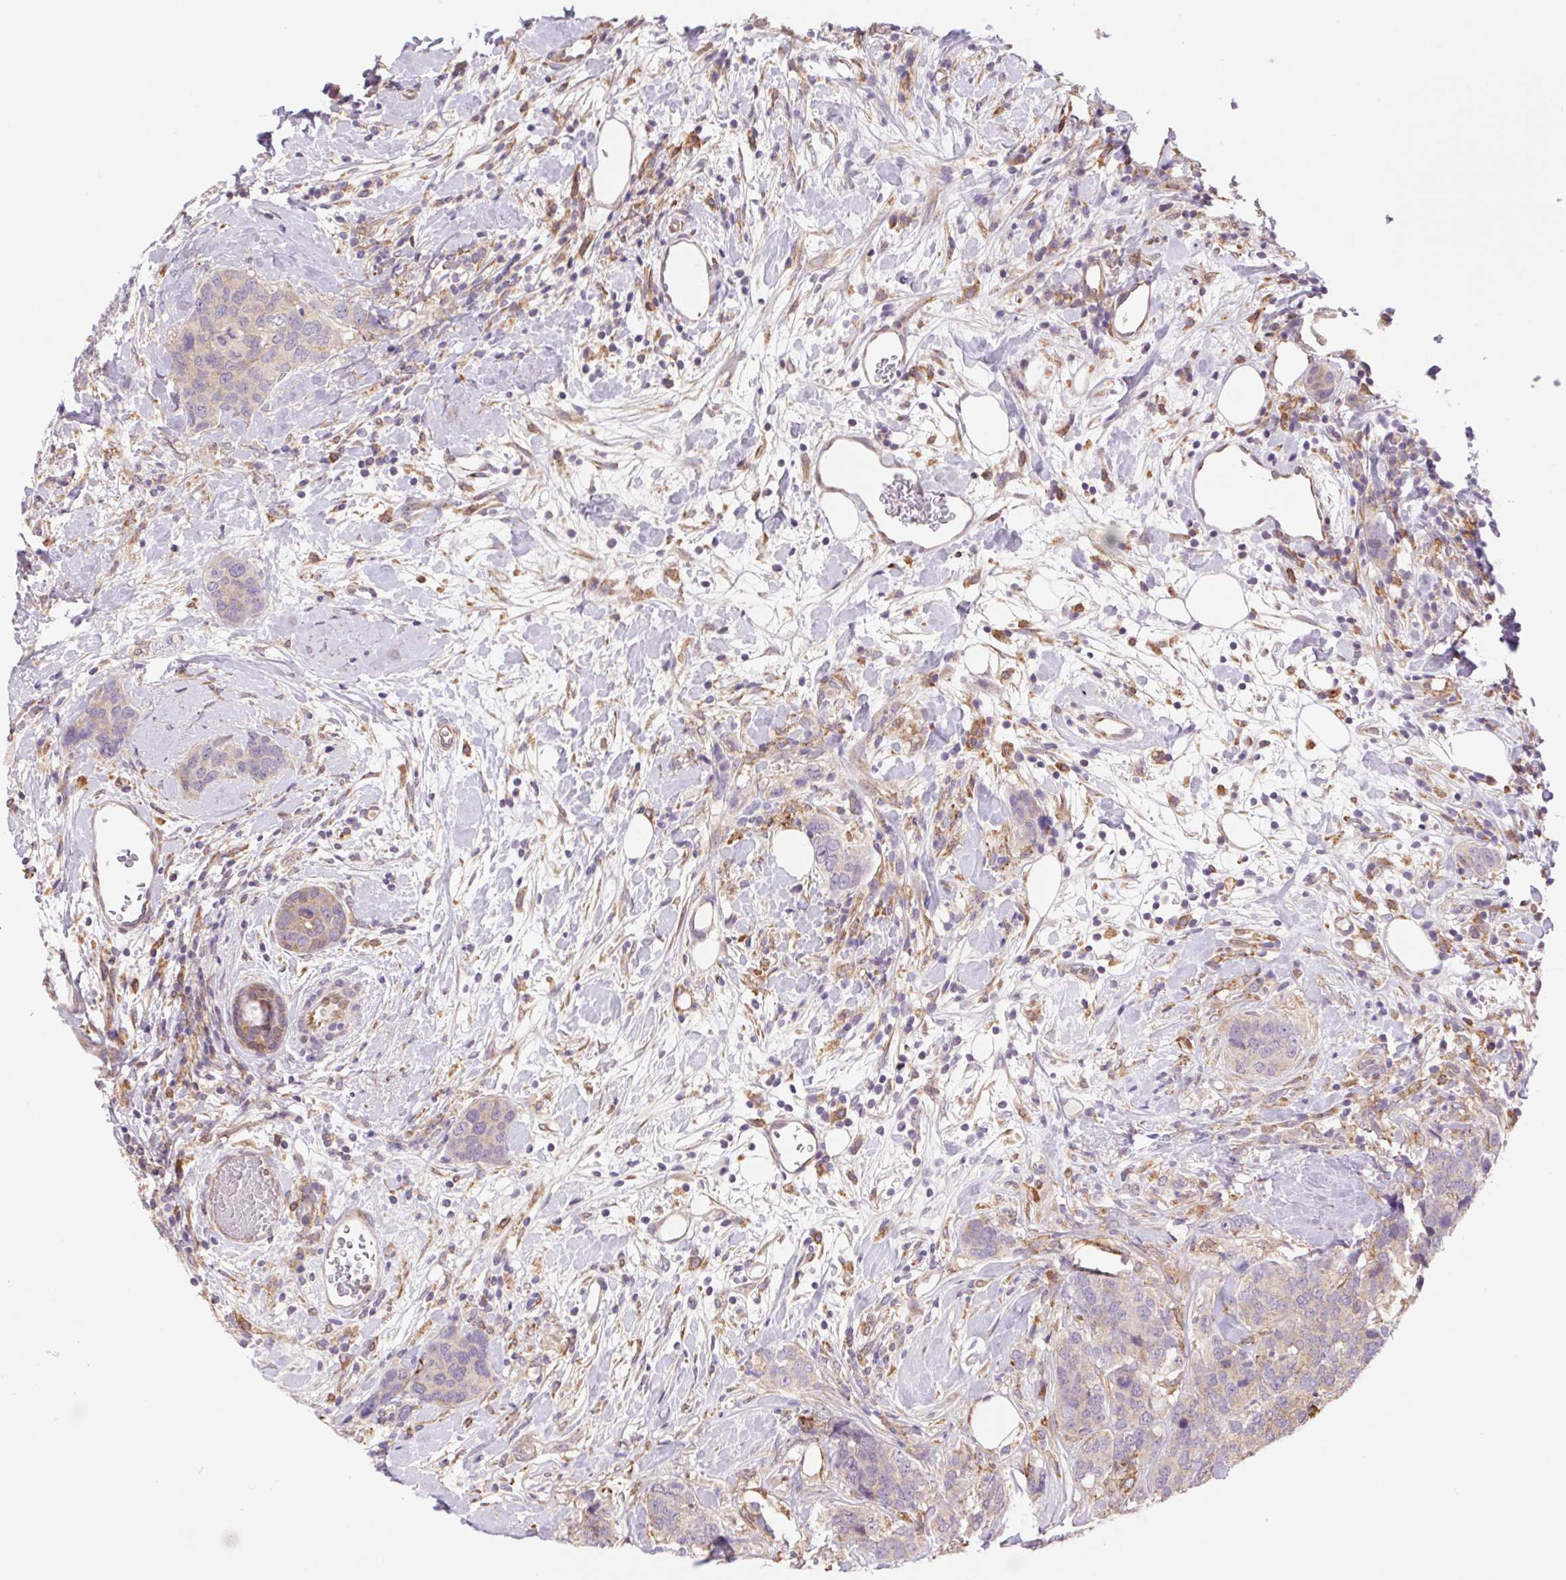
{"staining": {"intensity": "weak", "quantity": "<25%", "location": "cytoplasmic/membranous"}, "tissue": "breast cancer", "cell_type": "Tumor cells", "image_type": "cancer", "snomed": [{"axis": "morphology", "description": "Lobular carcinoma"}, {"axis": "topography", "description": "Breast"}], "caption": "Tumor cells are negative for protein expression in human lobular carcinoma (breast).", "gene": "KLHL20", "patient": {"sex": "female", "age": 59}}